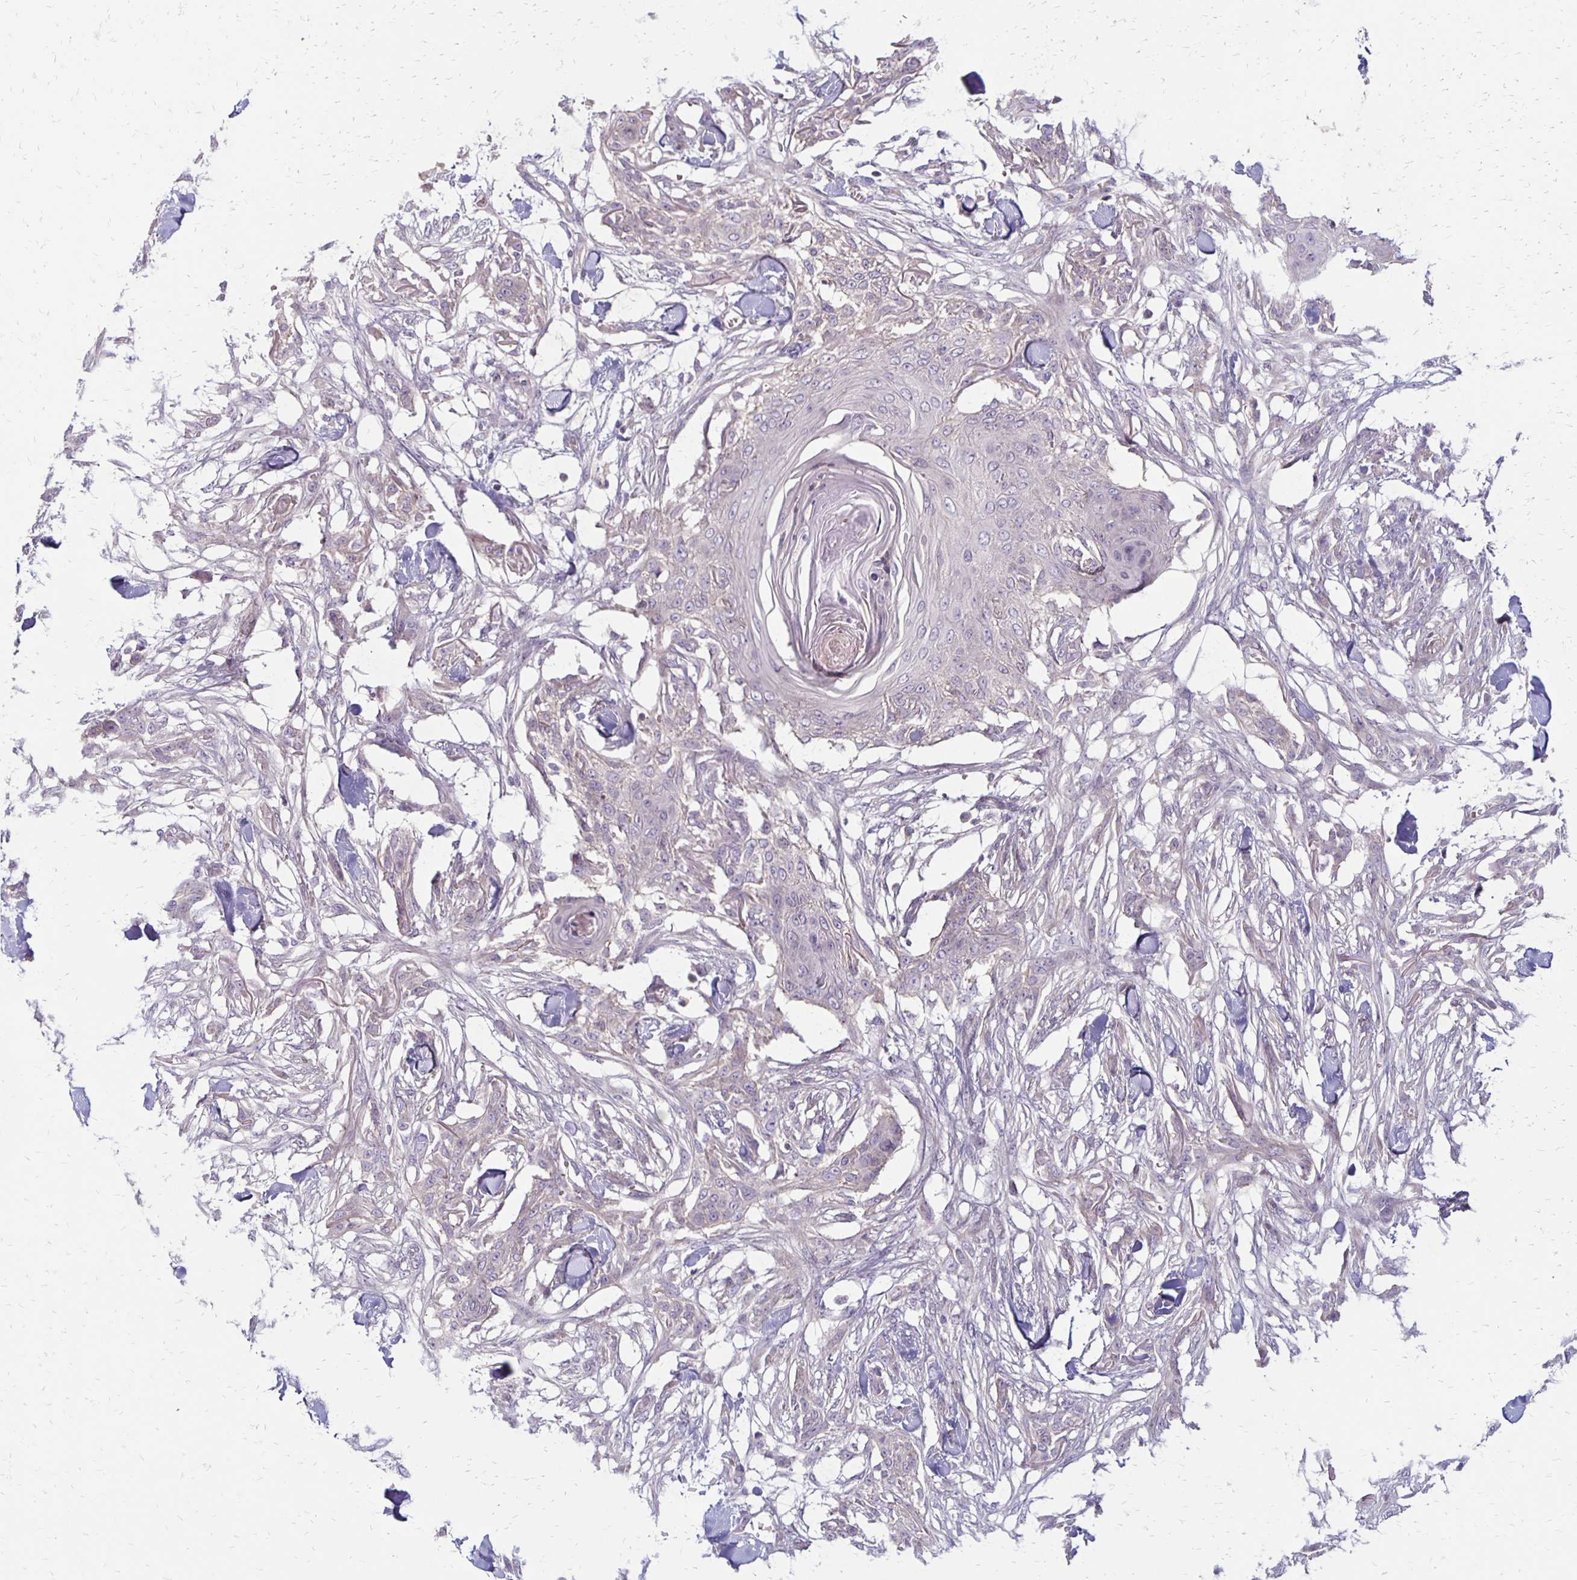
{"staining": {"intensity": "negative", "quantity": "none", "location": "none"}, "tissue": "skin cancer", "cell_type": "Tumor cells", "image_type": "cancer", "snomed": [{"axis": "morphology", "description": "Squamous cell carcinoma, NOS"}, {"axis": "topography", "description": "Skin"}], "caption": "IHC micrograph of neoplastic tissue: human skin cancer (squamous cell carcinoma) stained with DAB (3,3'-diaminobenzidine) demonstrates no significant protein staining in tumor cells.", "gene": "KATNBL1", "patient": {"sex": "female", "age": 59}}